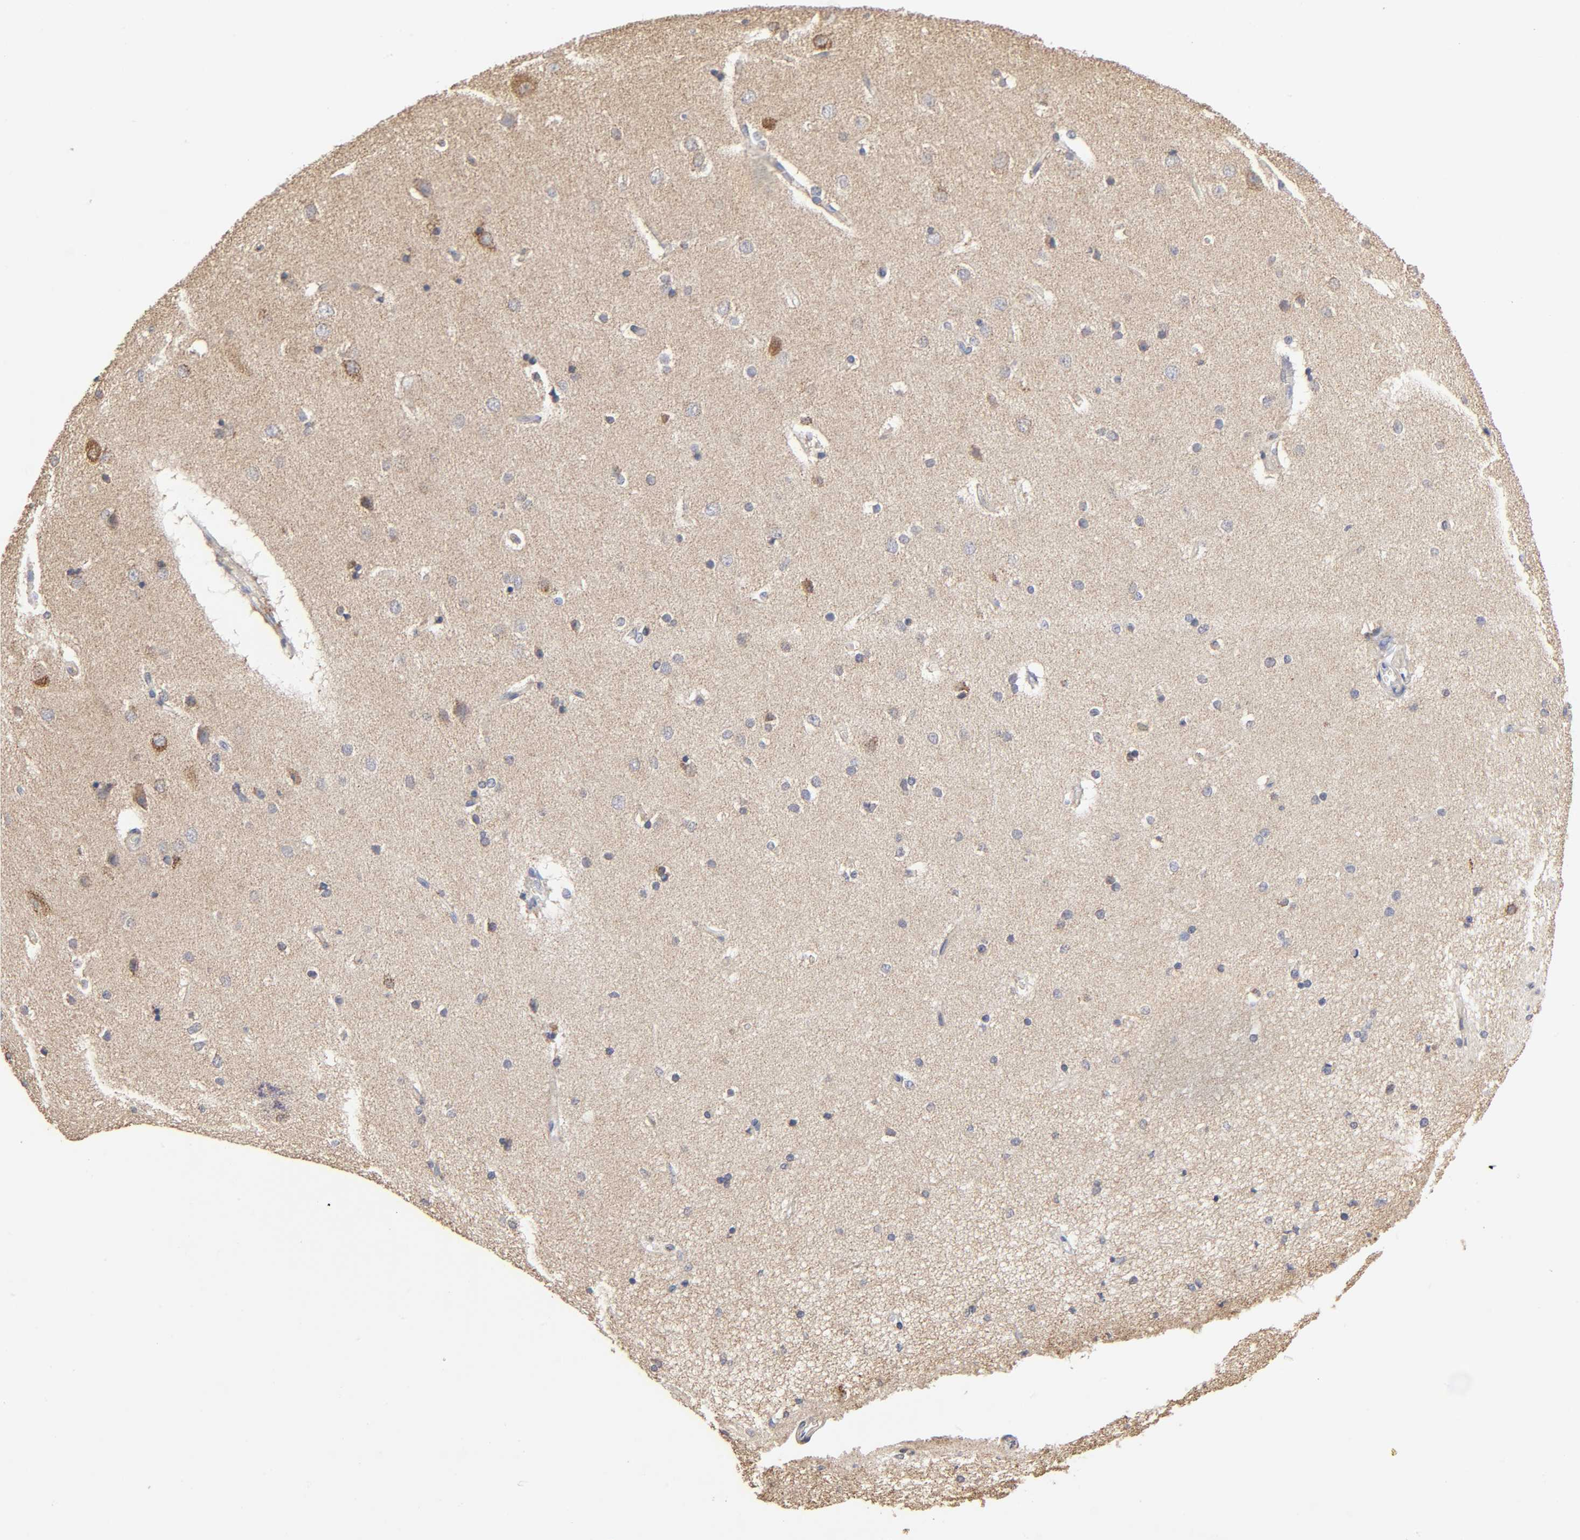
{"staining": {"intensity": "weak", "quantity": "25%-75%", "location": "cytoplasmic/membranous"}, "tissue": "cerebral cortex", "cell_type": "Endothelial cells", "image_type": "normal", "snomed": [{"axis": "morphology", "description": "Normal tissue, NOS"}, {"axis": "topography", "description": "Cerebral cortex"}], "caption": "This is a micrograph of immunohistochemistry staining of normal cerebral cortex, which shows weak positivity in the cytoplasmic/membranous of endothelial cells.", "gene": "CYCS", "patient": {"sex": "female", "age": 54}}